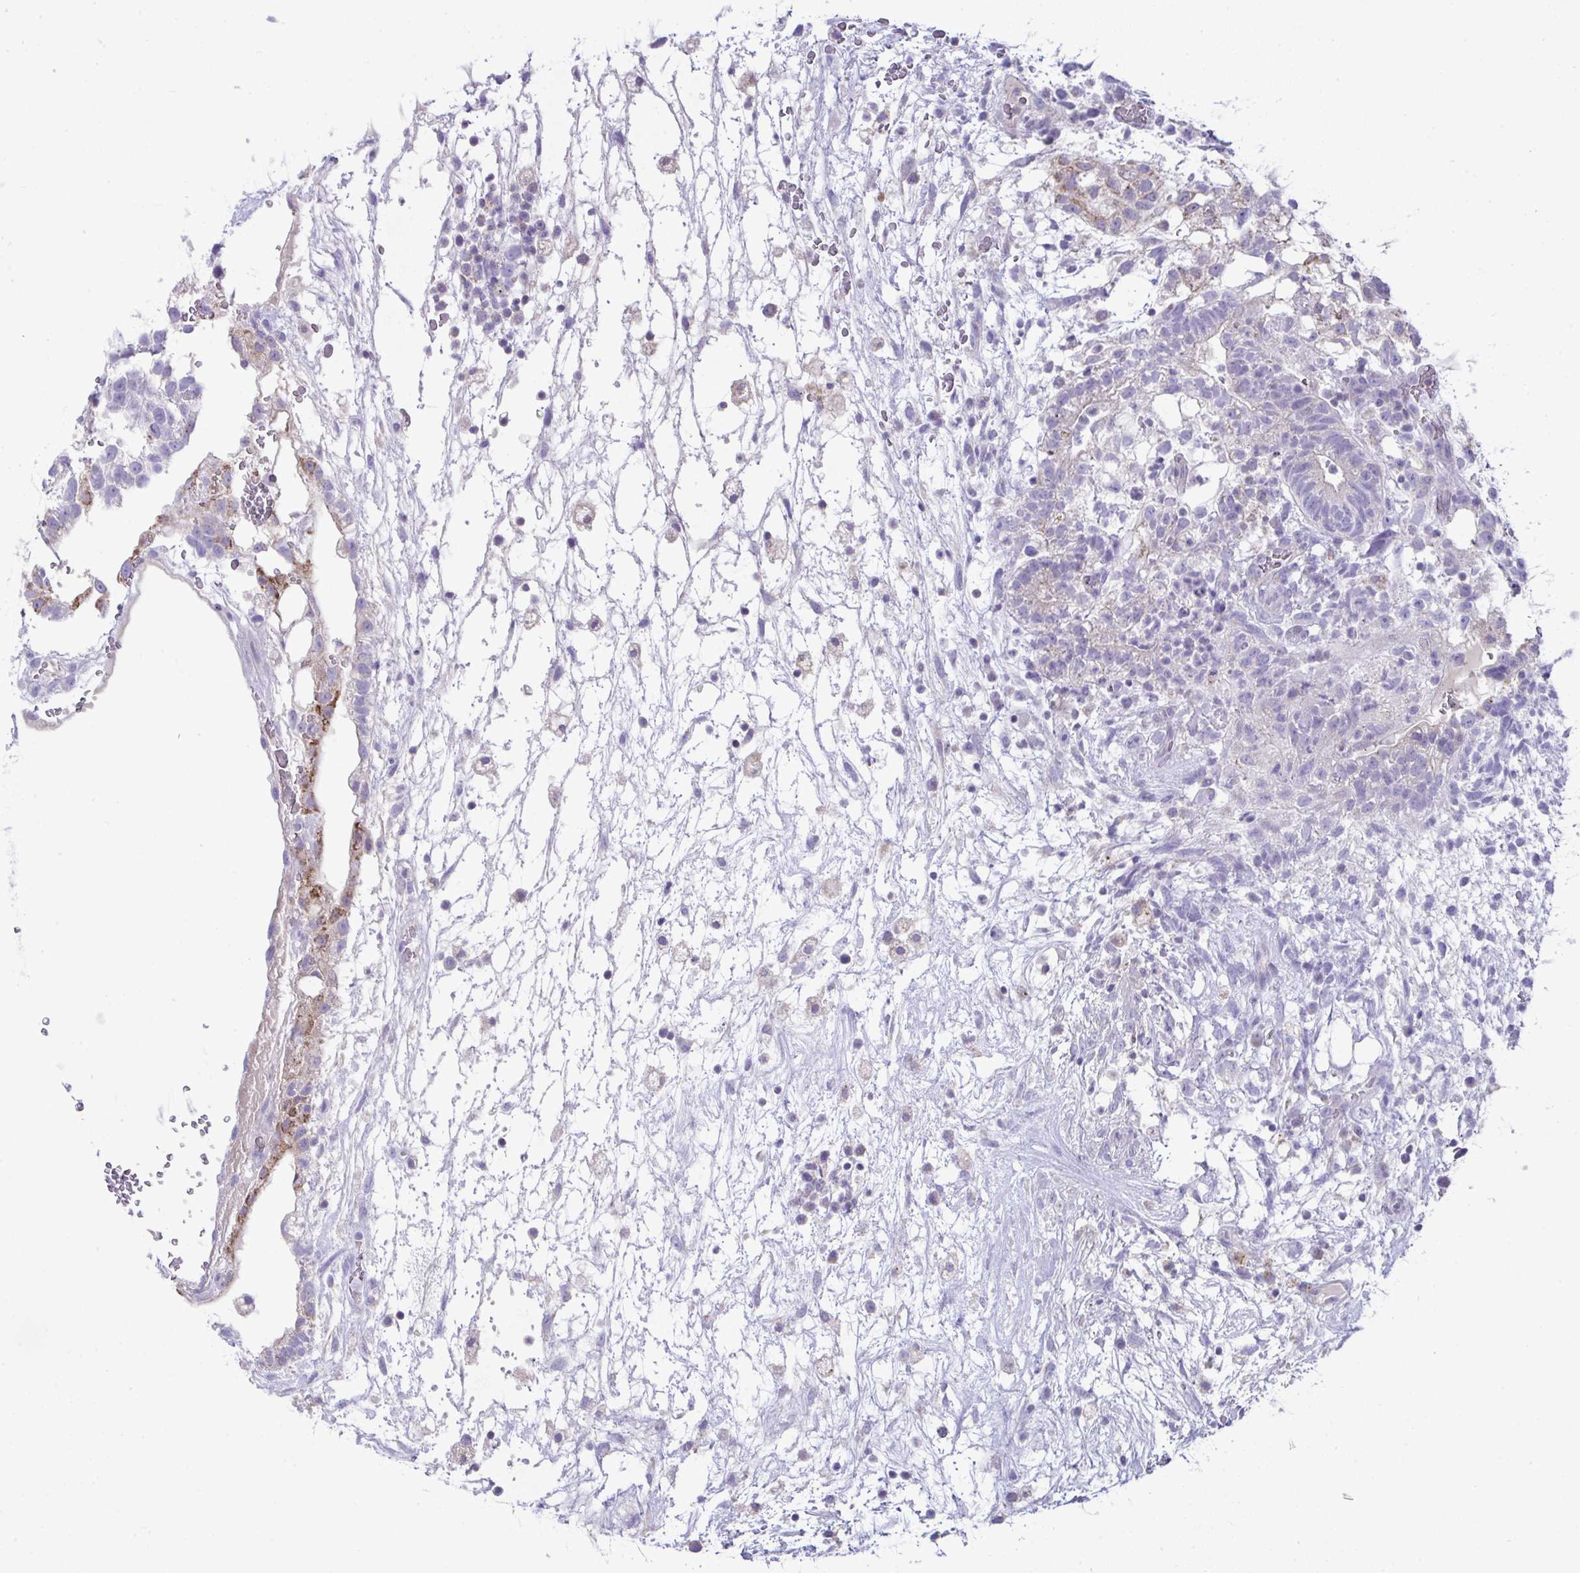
{"staining": {"intensity": "moderate", "quantity": "<25%", "location": "cytoplasmic/membranous"}, "tissue": "testis cancer", "cell_type": "Tumor cells", "image_type": "cancer", "snomed": [{"axis": "morphology", "description": "Normal tissue, NOS"}, {"axis": "morphology", "description": "Carcinoma, Embryonal, NOS"}, {"axis": "topography", "description": "Testis"}], "caption": "Immunohistochemistry (IHC) of human testis cancer (embryonal carcinoma) shows low levels of moderate cytoplasmic/membranous expression in approximately <25% of tumor cells.", "gene": "PLA2G12B", "patient": {"sex": "male", "age": 32}}